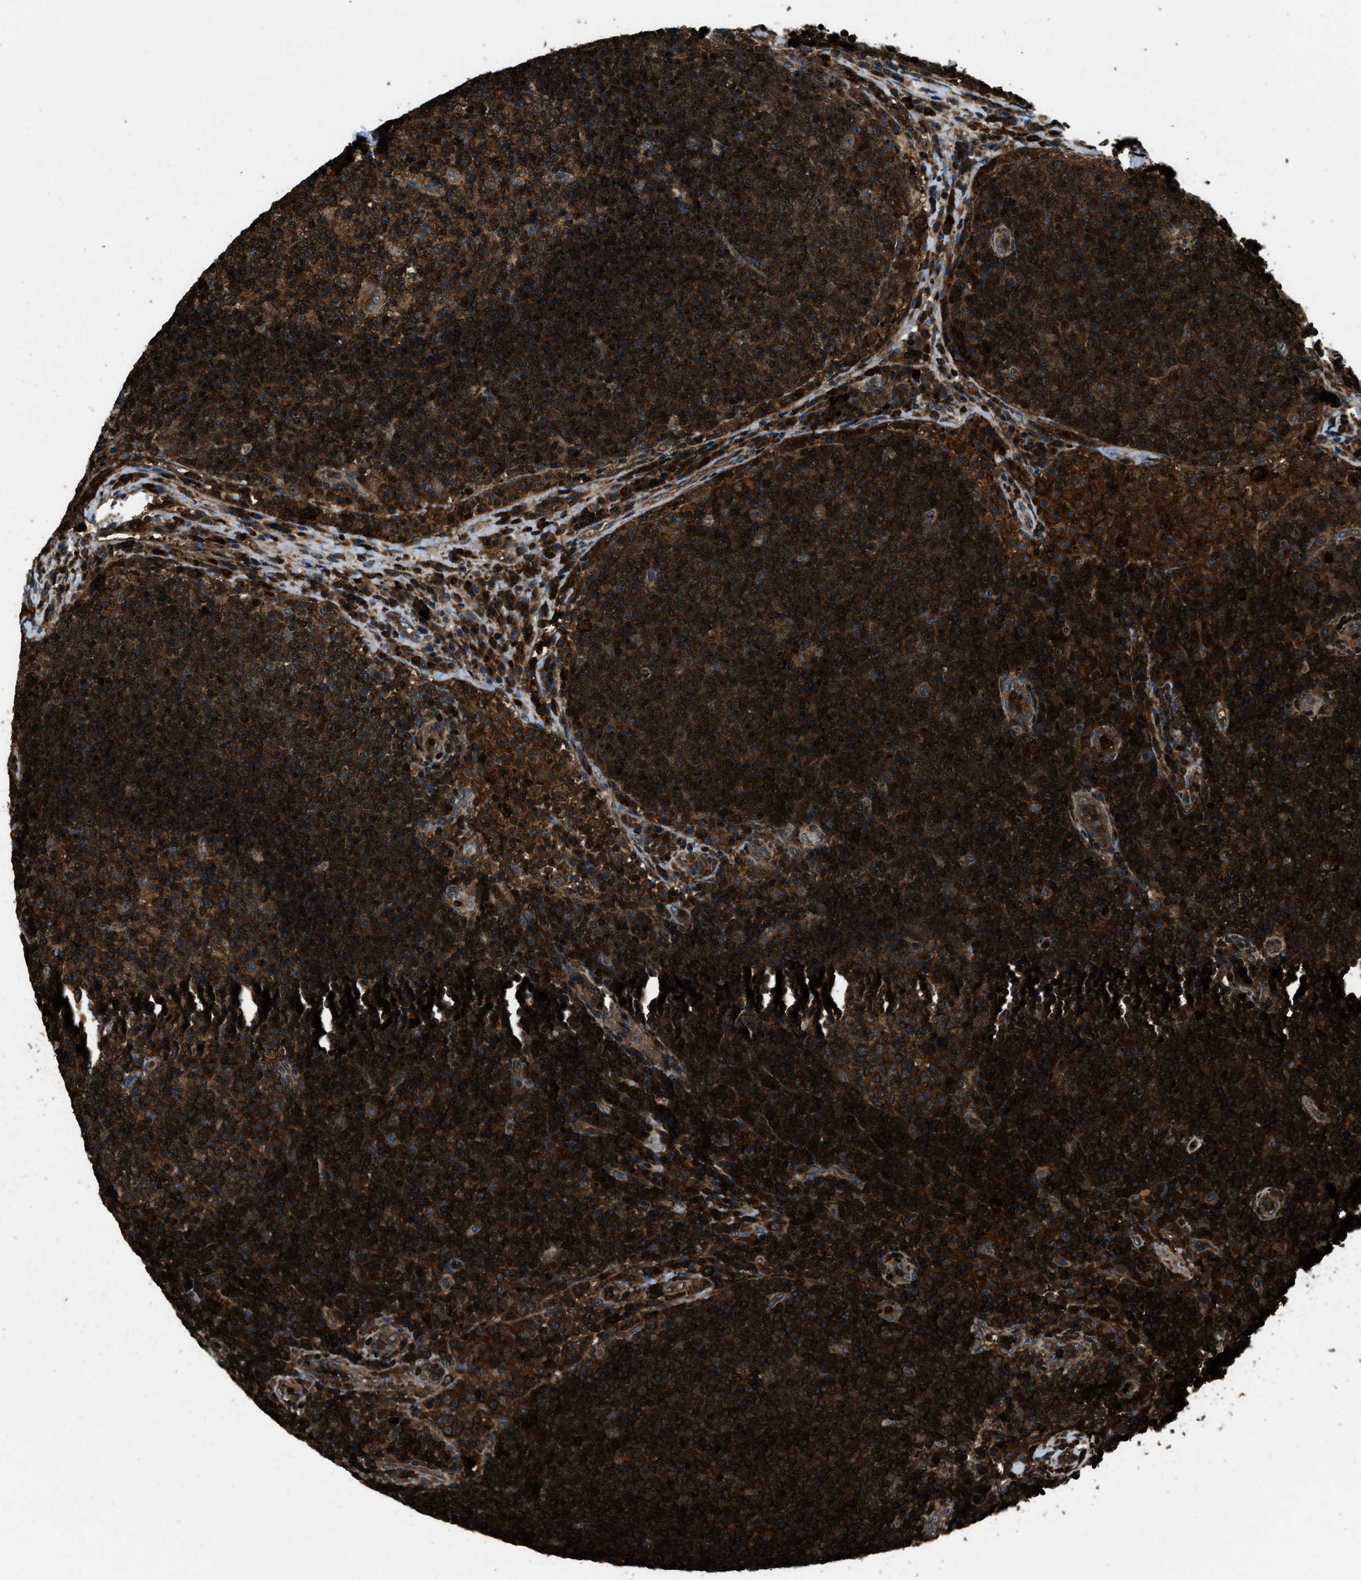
{"staining": {"intensity": "strong", "quantity": ">75%", "location": "cytoplasmic/membranous,nuclear"}, "tissue": "lymph node", "cell_type": "Germinal center cells", "image_type": "normal", "snomed": [{"axis": "morphology", "description": "Normal tissue, NOS"}, {"axis": "topography", "description": "Lymph node"}], "caption": "Germinal center cells display high levels of strong cytoplasmic/membranous,nuclear staining in approximately >75% of cells in benign lymph node. Nuclei are stained in blue.", "gene": "SNX30", "patient": {"sex": "female", "age": 53}}